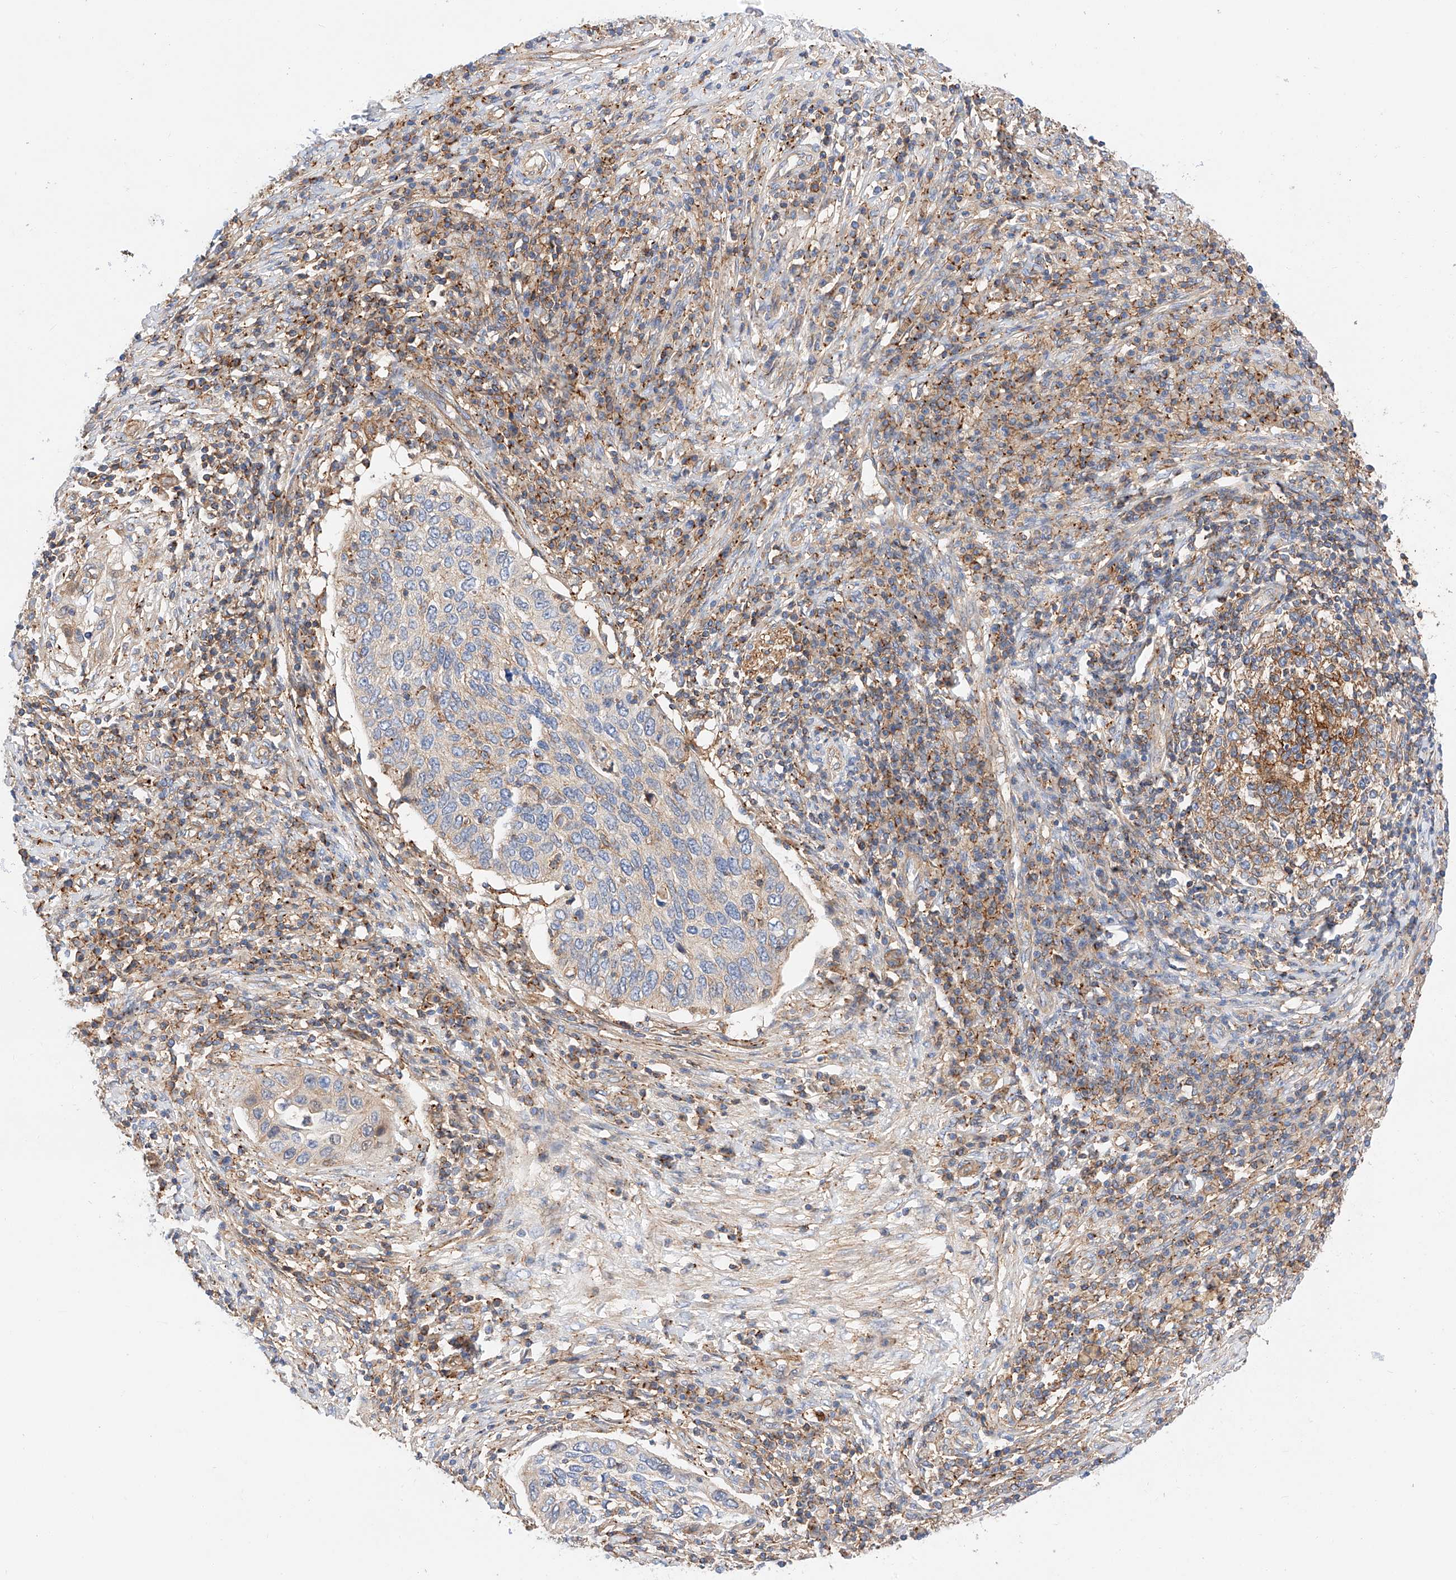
{"staining": {"intensity": "weak", "quantity": "25%-75%", "location": "cytoplasmic/membranous"}, "tissue": "cervical cancer", "cell_type": "Tumor cells", "image_type": "cancer", "snomed": [{"axis": "morphology", "description": "Squamous cell carcinoma, NOS"}, {"axis": "topography", "description": "Cervix"}], "caption": "The photomicrograph demonstrates staining of cervical squamous cell carcinoma, revealing weak cytoplasmic/membranous protein staining (brown color) within tumor cells. (brown staining indicates protein expression, while blue staining denotes nuclei).", "gene": "HAUS4", "patient": {"sex": "female", "age": 38}}